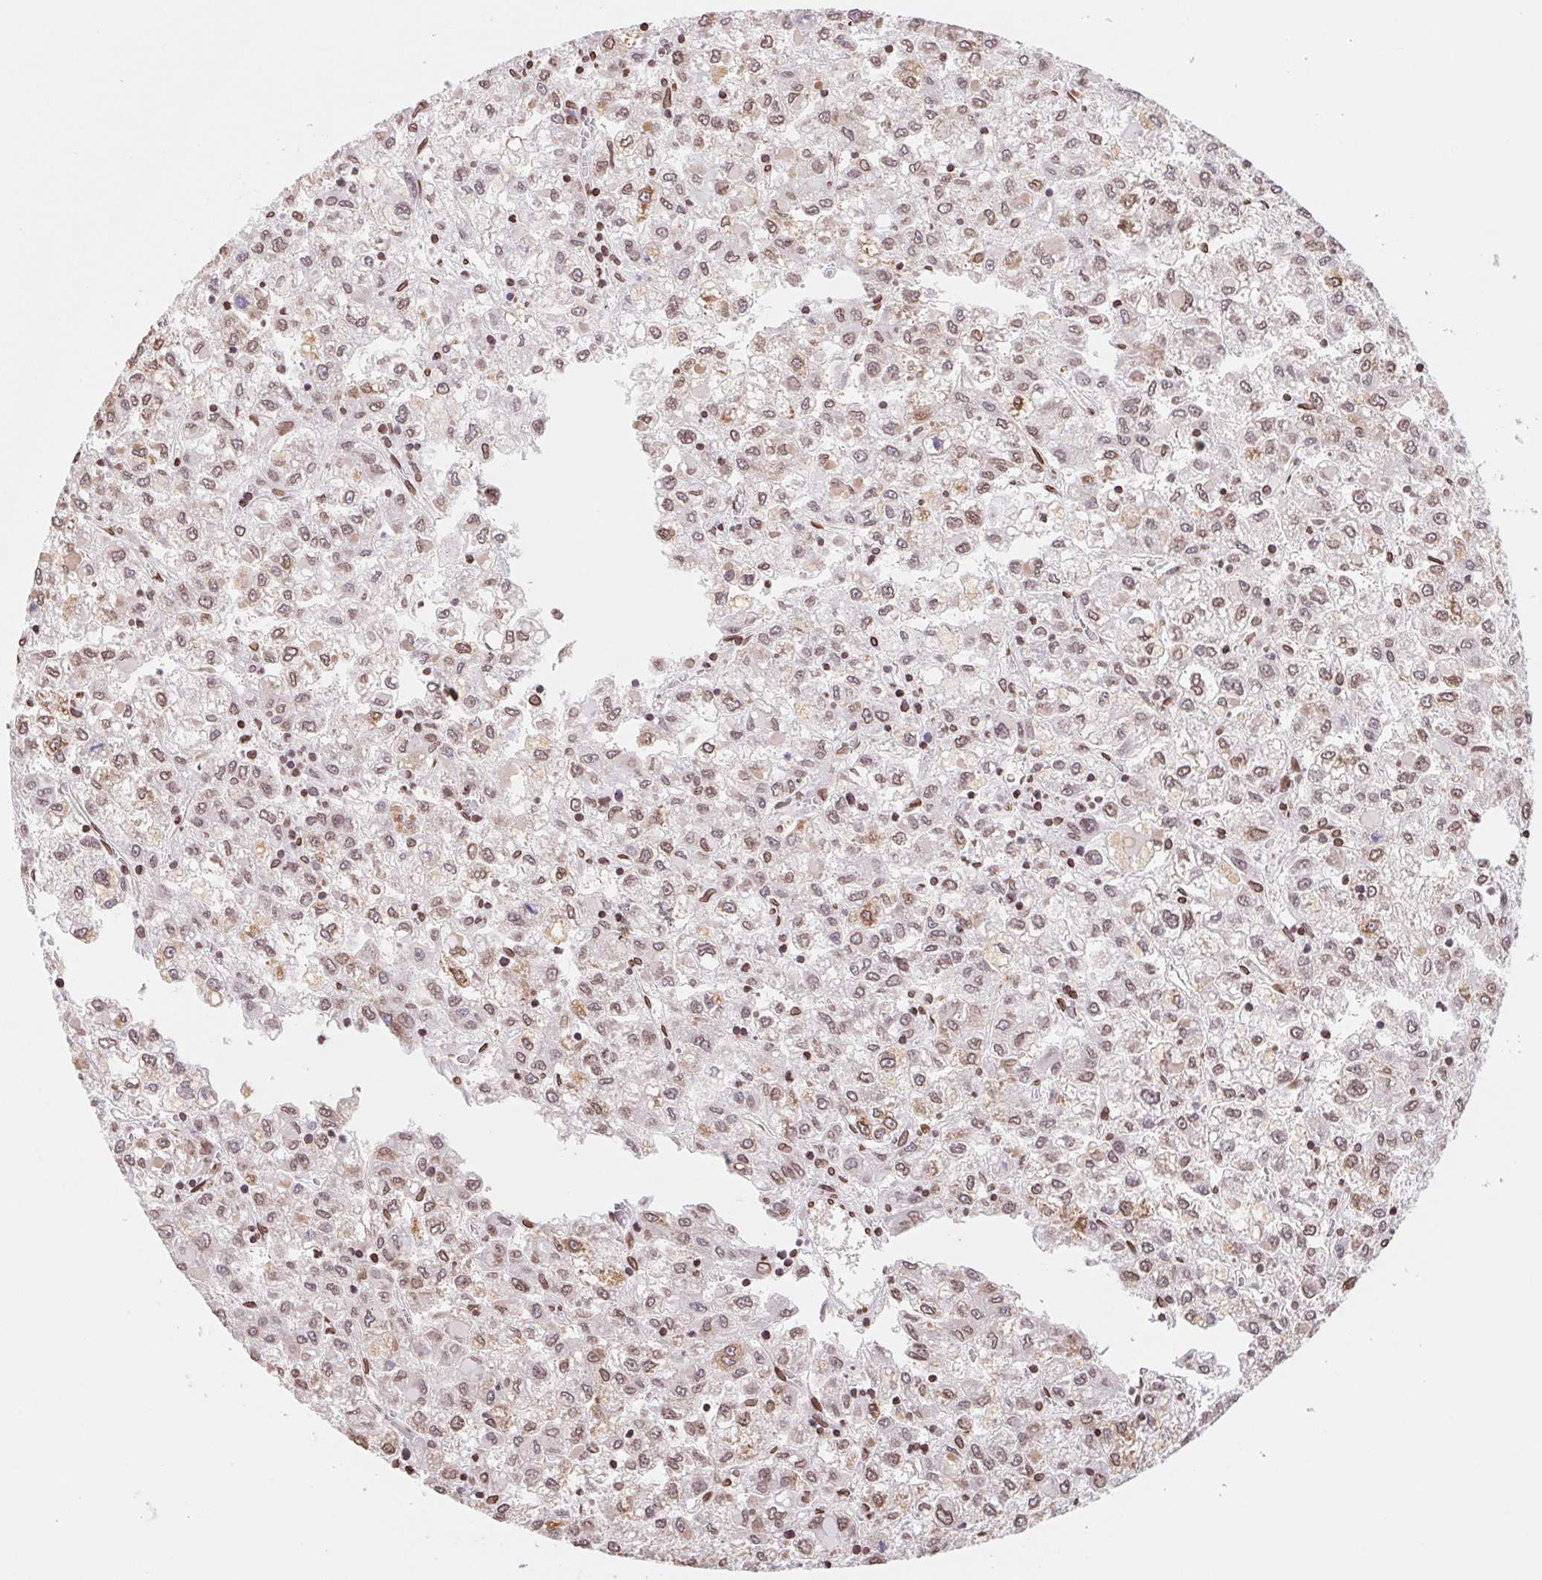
{"staining": {"intensity": "moderate", "quantity": "25%-75%", "location": "cytoplasmic/membranous,nuclear"}, "tissue": "liver cancer", "cell_type": "Tumor cells", "image_type": "cancer", "snomed": [{"axis": "morphology", "description": "Carcinoma, Hepatocellular, NOS"}, {"axis": "topography", "description": "Liver"}], "caption": "Immunohistochemistry image of human liver hepatocellular carcinoma stained for a protein (brown), which exhibits medium levels of moderate cytoplasmic/membranous and nuclear expression in about 25%-75% of tumor cells.", "gene": "LMNB2", "patient": {"sex": "male", "age": 40}}